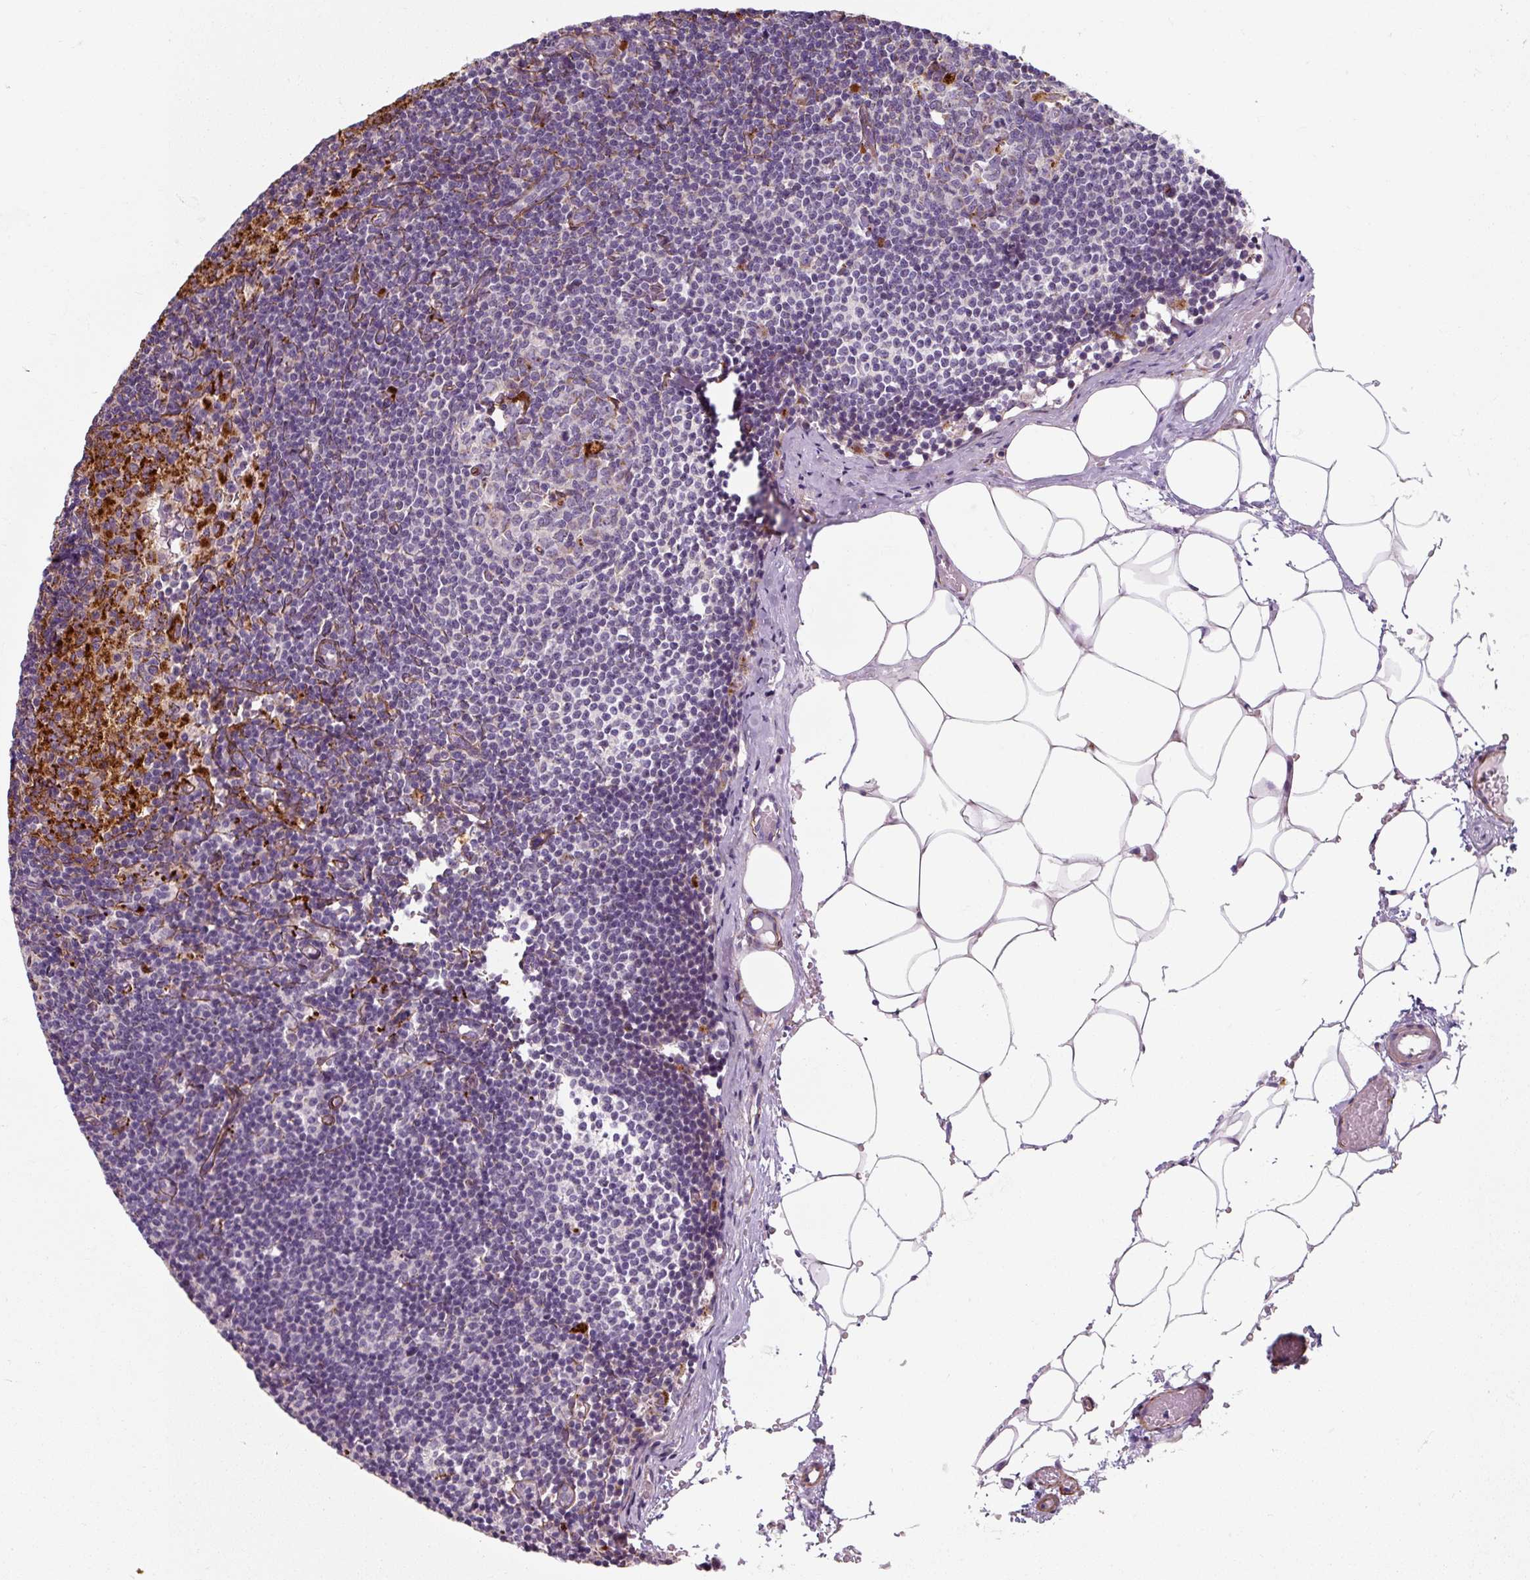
{"staining": {"intensity": "negative", "quantity": "none", "location": "none"}, "tissue": "lymph node", "cell_type": "Germinal center cells", "image_type": "normal", "snomed": [{"axis": "morphology", "description": "Normal tissue, NOS"}, {"axis": "topography", "description": "Lymph node"}], "caption": "DAB immunohistochemical staining of benign lymph node displays no significant positivity in germinal center cells.", "gene": "MRPS5", "patient": {"sex": "male", "age": 49}}